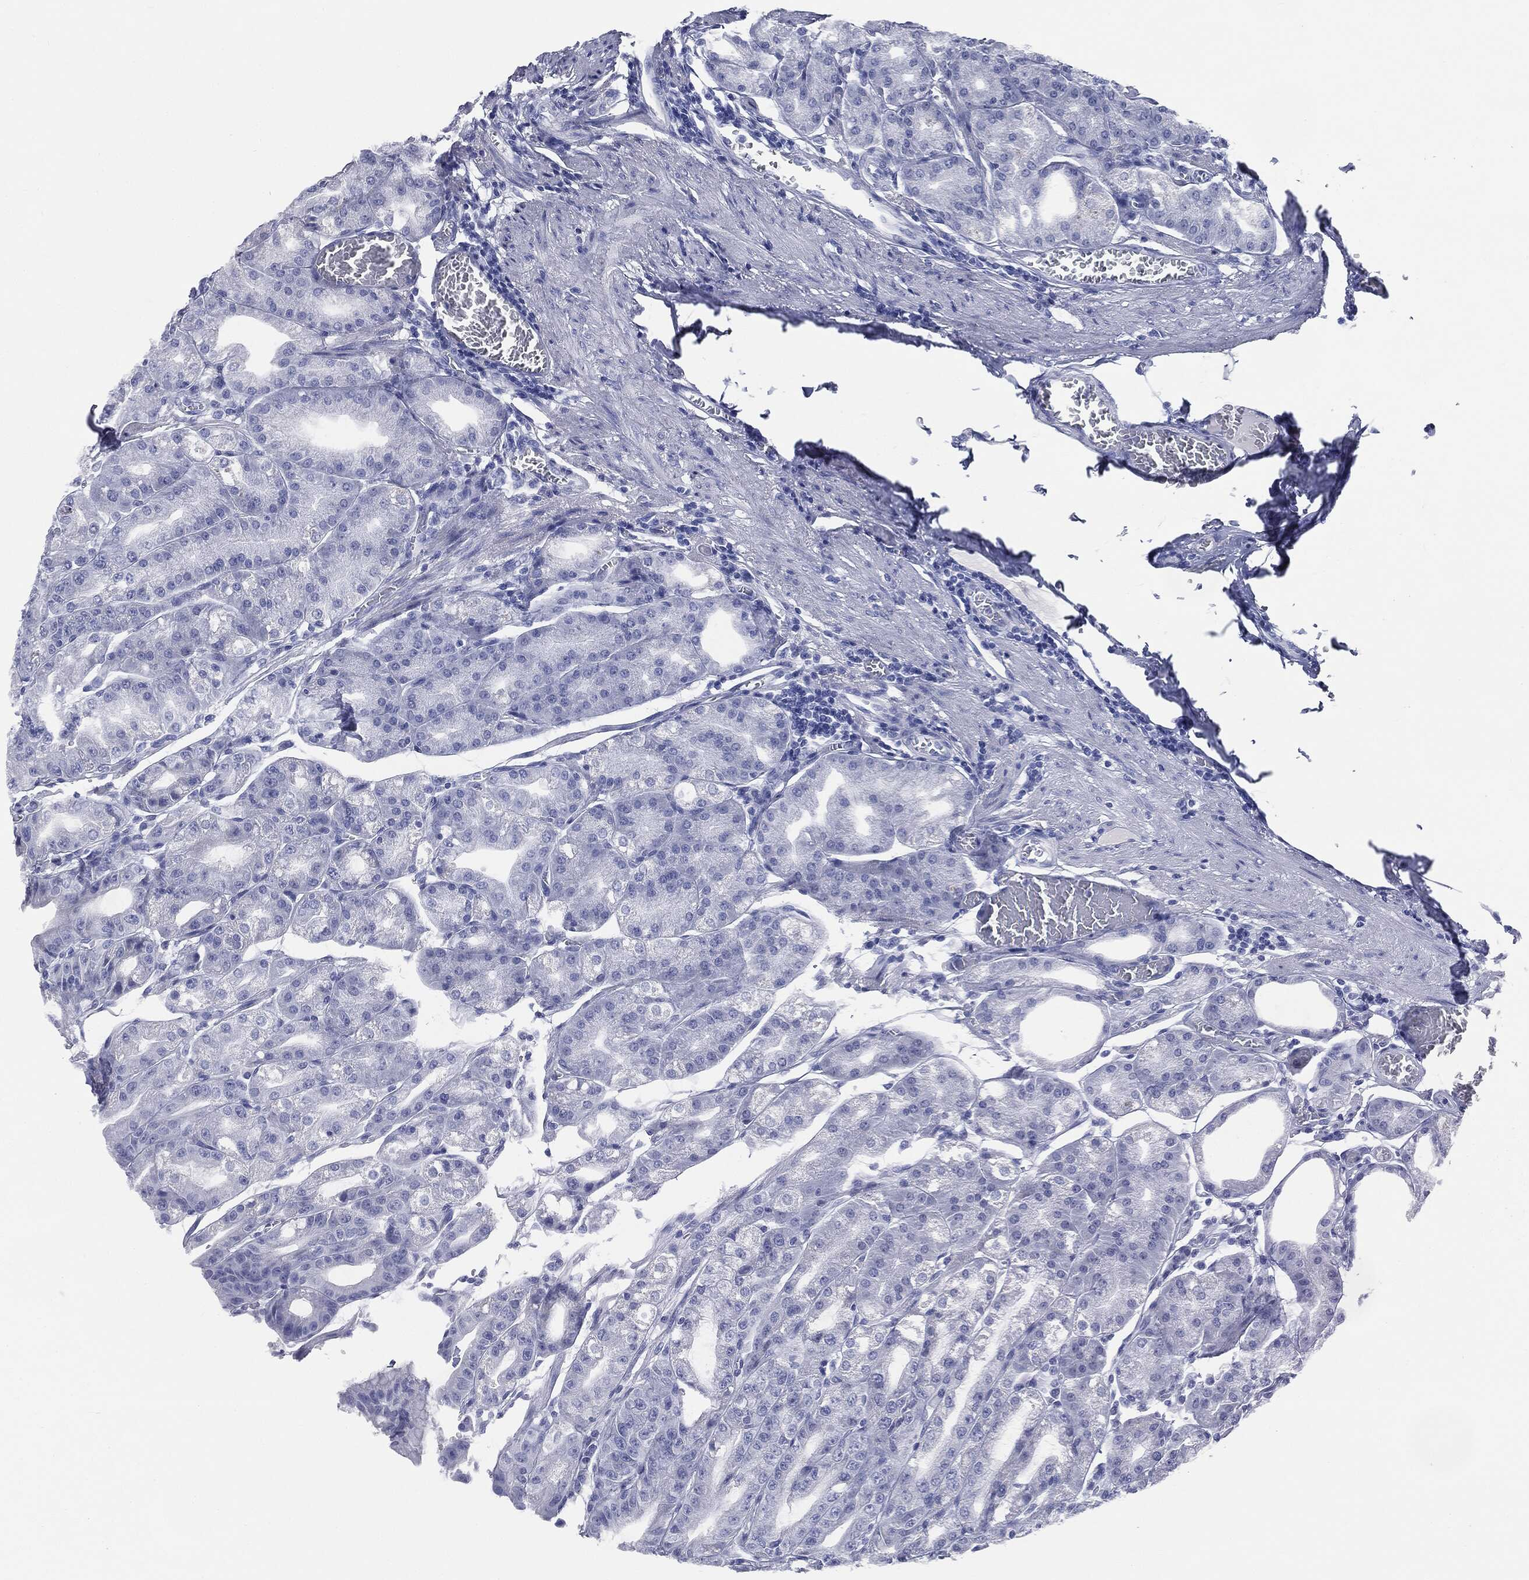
{"staining": {"intensity": "negative", "quantity": "none", "location": "none"}, "tissue": "stomach", "cell_type": "Glandular cells", "image_type": "normal", "snomed": [{"axis": "morphology", "description": "Normal tissue, NOS"}, {"axis": "topography", "description": "Stomach"}], "caption": "Immunohistochemical staining of benign stomach shows no significant staining in glandular cells. Nuclei are stained in blue.", "gene": "ATP2A1", "patient": {"sex": "male", "age": 71}}